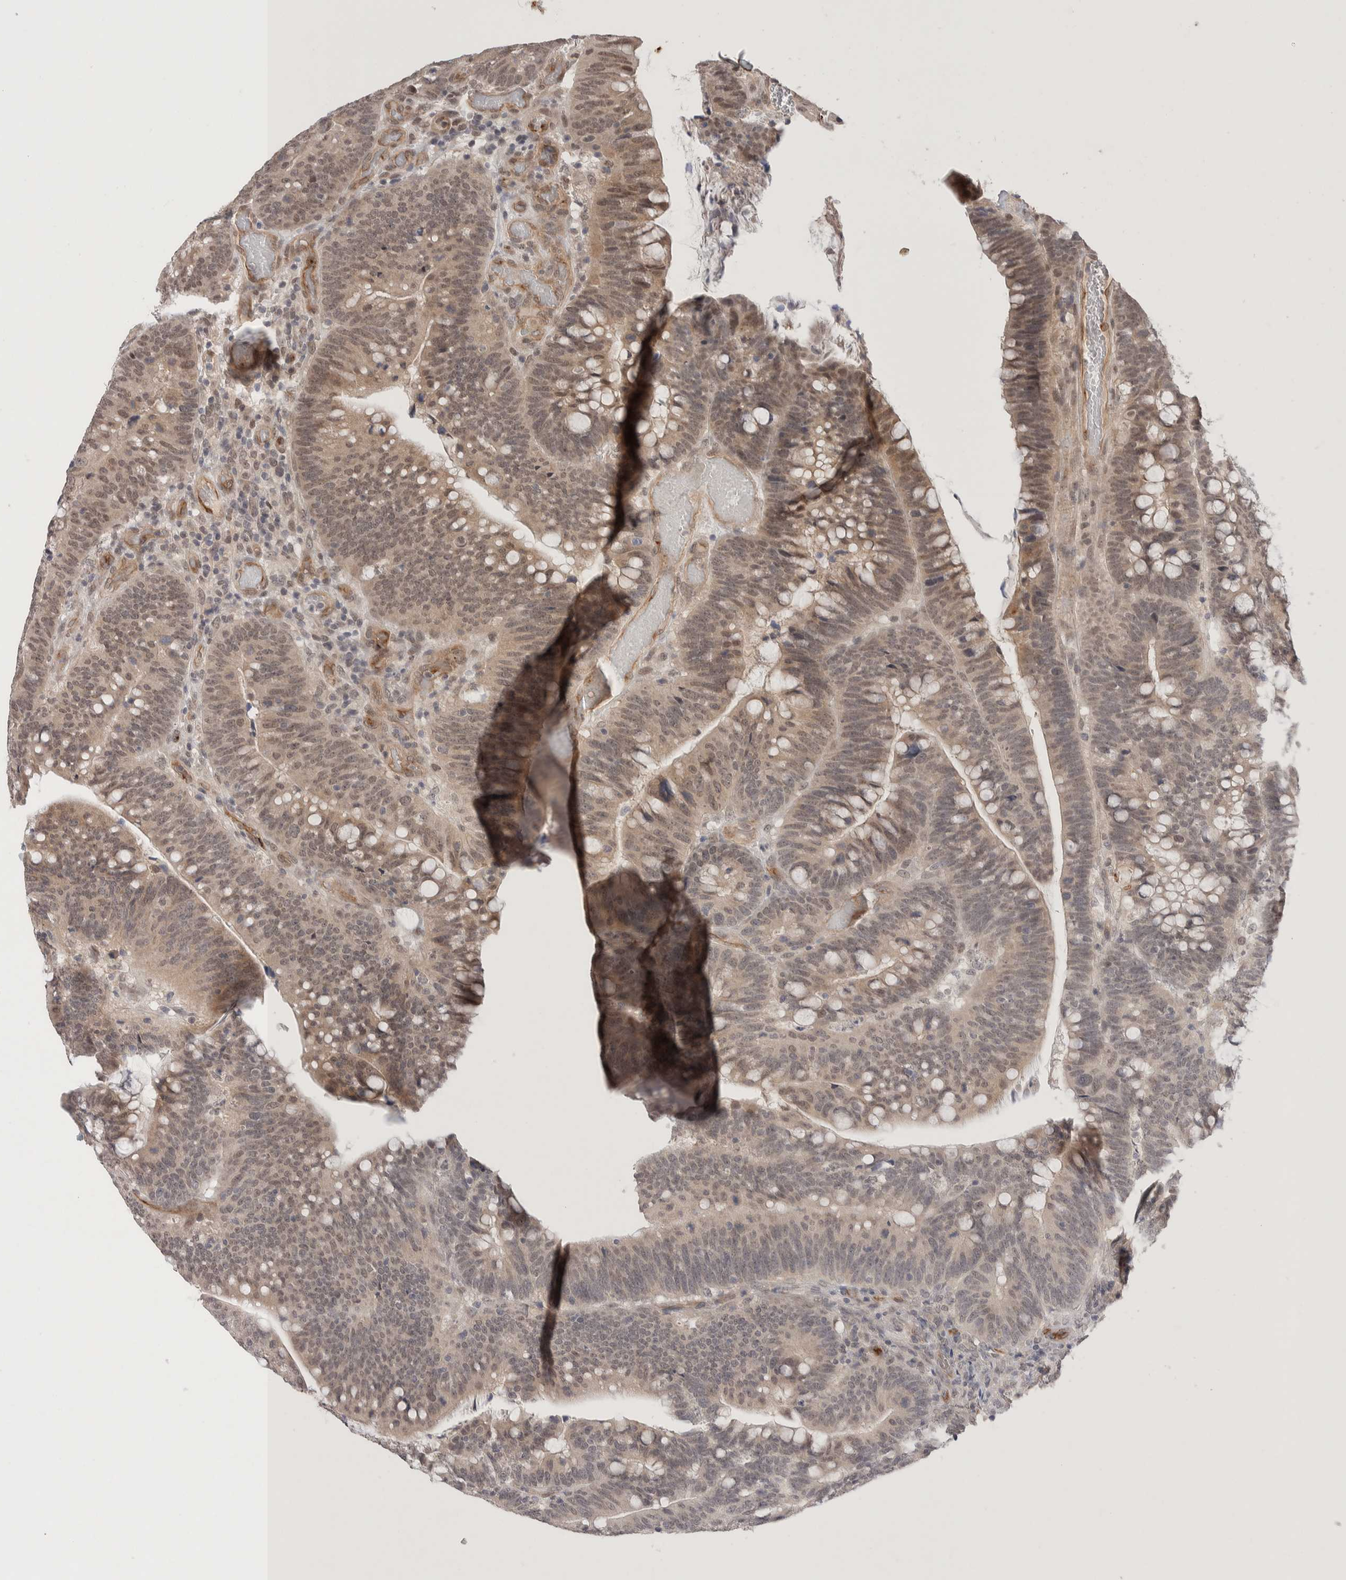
{"staining": {"intensity": "weak", "quantity": ">75%", "location": "cytoplasmic/membranous,nuclear"}, "tissue": "colorectal cancer", "cell_type": "Tumor cells", "image_type": "cancer", "snomed": [{"axis": "morphology", "description": "Normal tissue, NOS"}, {"axis": "morphology", "description": "Adenocarcinoma, NOS"}, {"axis": "topography", "description": "Colon"}], "caption": "This is a photomicrograph of IHC staining of adenocarcinoma (colorectal), which shows weak staining in the cytoplasmic/membranous and nuclear of tumor cells.", "gene": "ZNF704", "patient": {"sex": "female", "age": 66}}